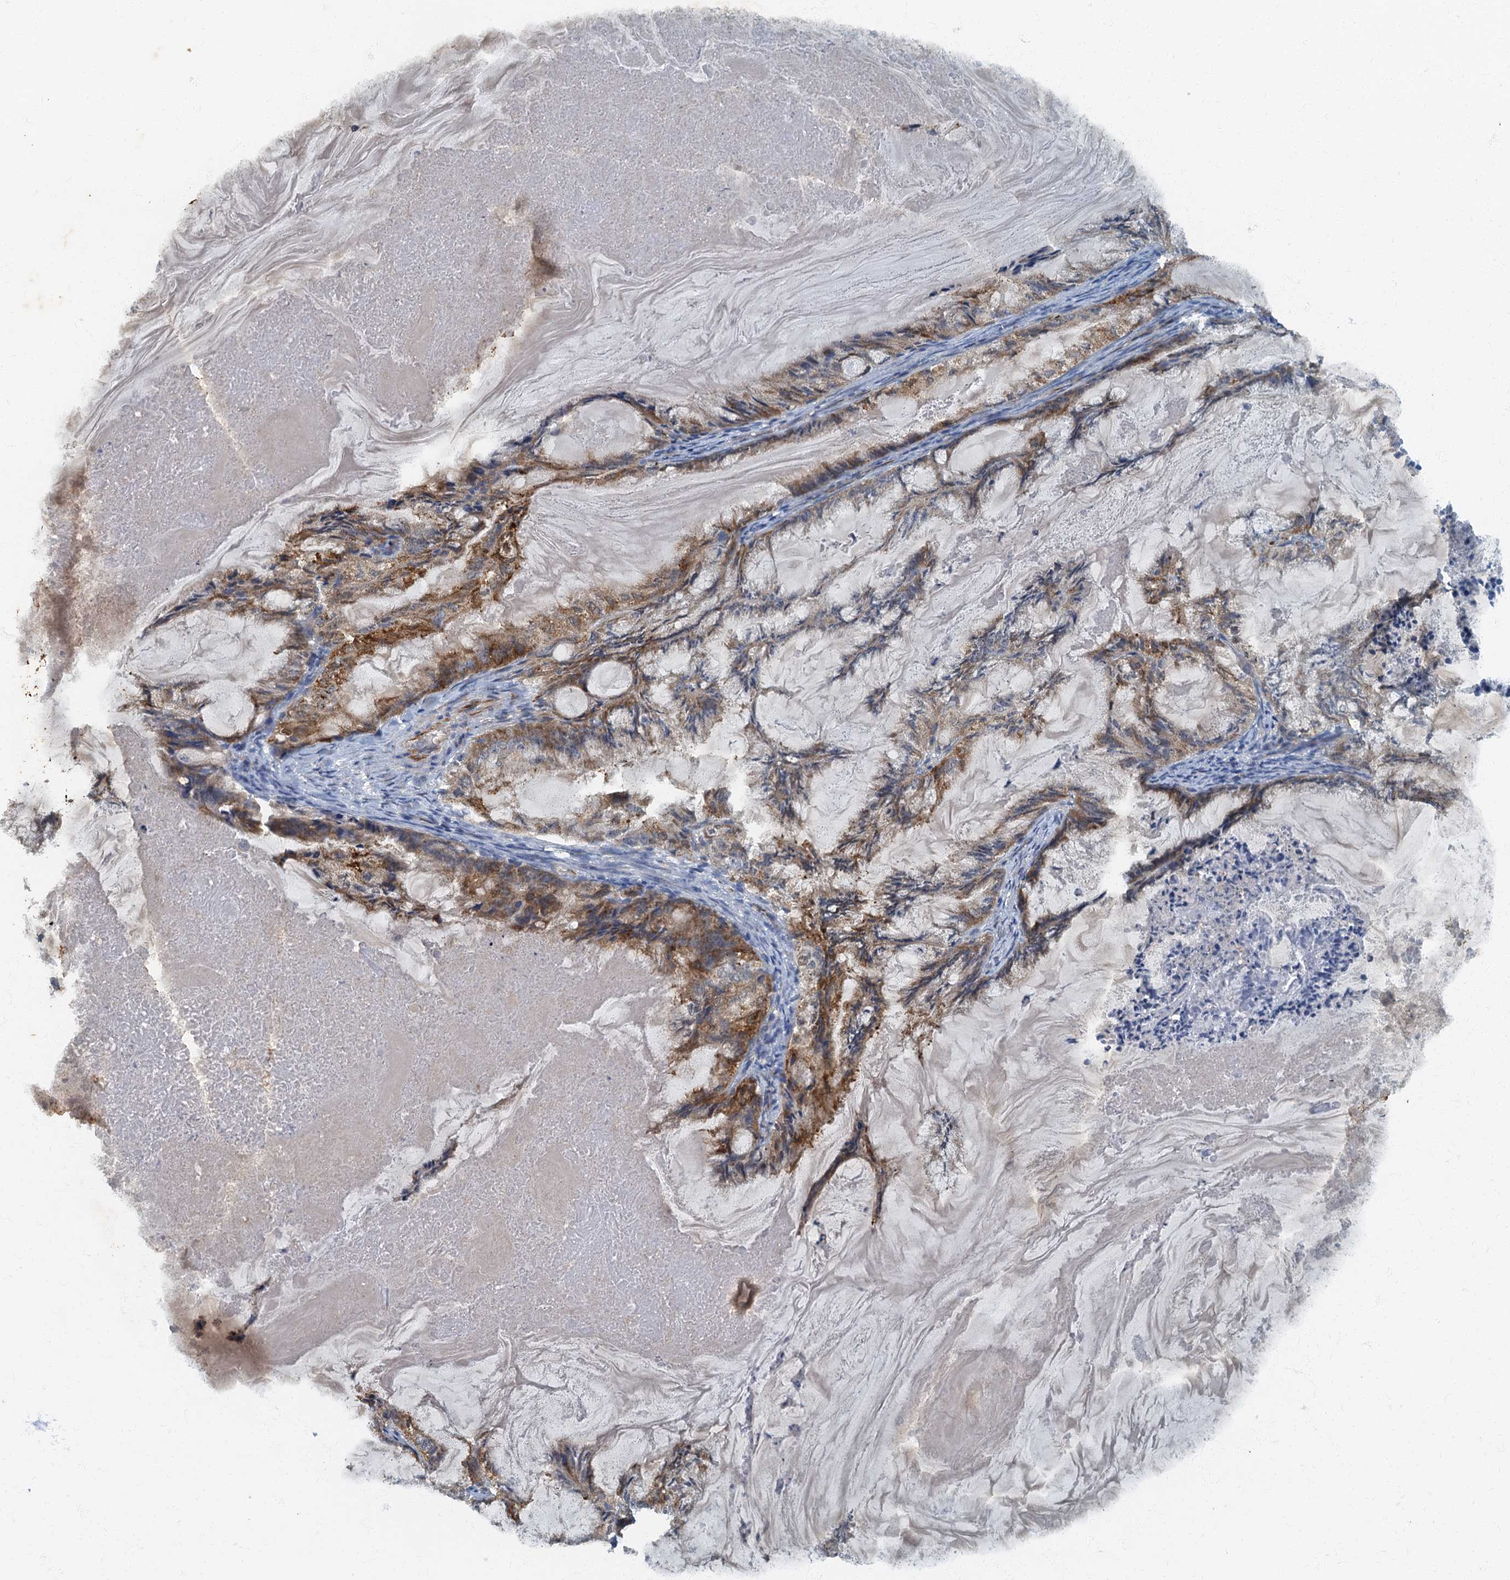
{"staining": {"intensity": "moderate", "quantity": ">75%", "location": "cytoplasmic/membranous"}, "tissue": "endometrial cancer", "cell_type": "Tumor cells", "image_type": "cancer", "snomed": [{"axis": "morphology", "description": "Adenocarcinoma, NOS"}, {"axis": "topography", "description": "Endometrium"}], "caption": "IHC (DAB (3,3'-diaminobenzidine)) staining of human endometrial adenocarcinoma demonstrates moderate cytoplasmic/membranous protein expression in approximately >75% of tumor cells.", "gene": "ARL11", "patient": {"sex": "female", "age": 86}}